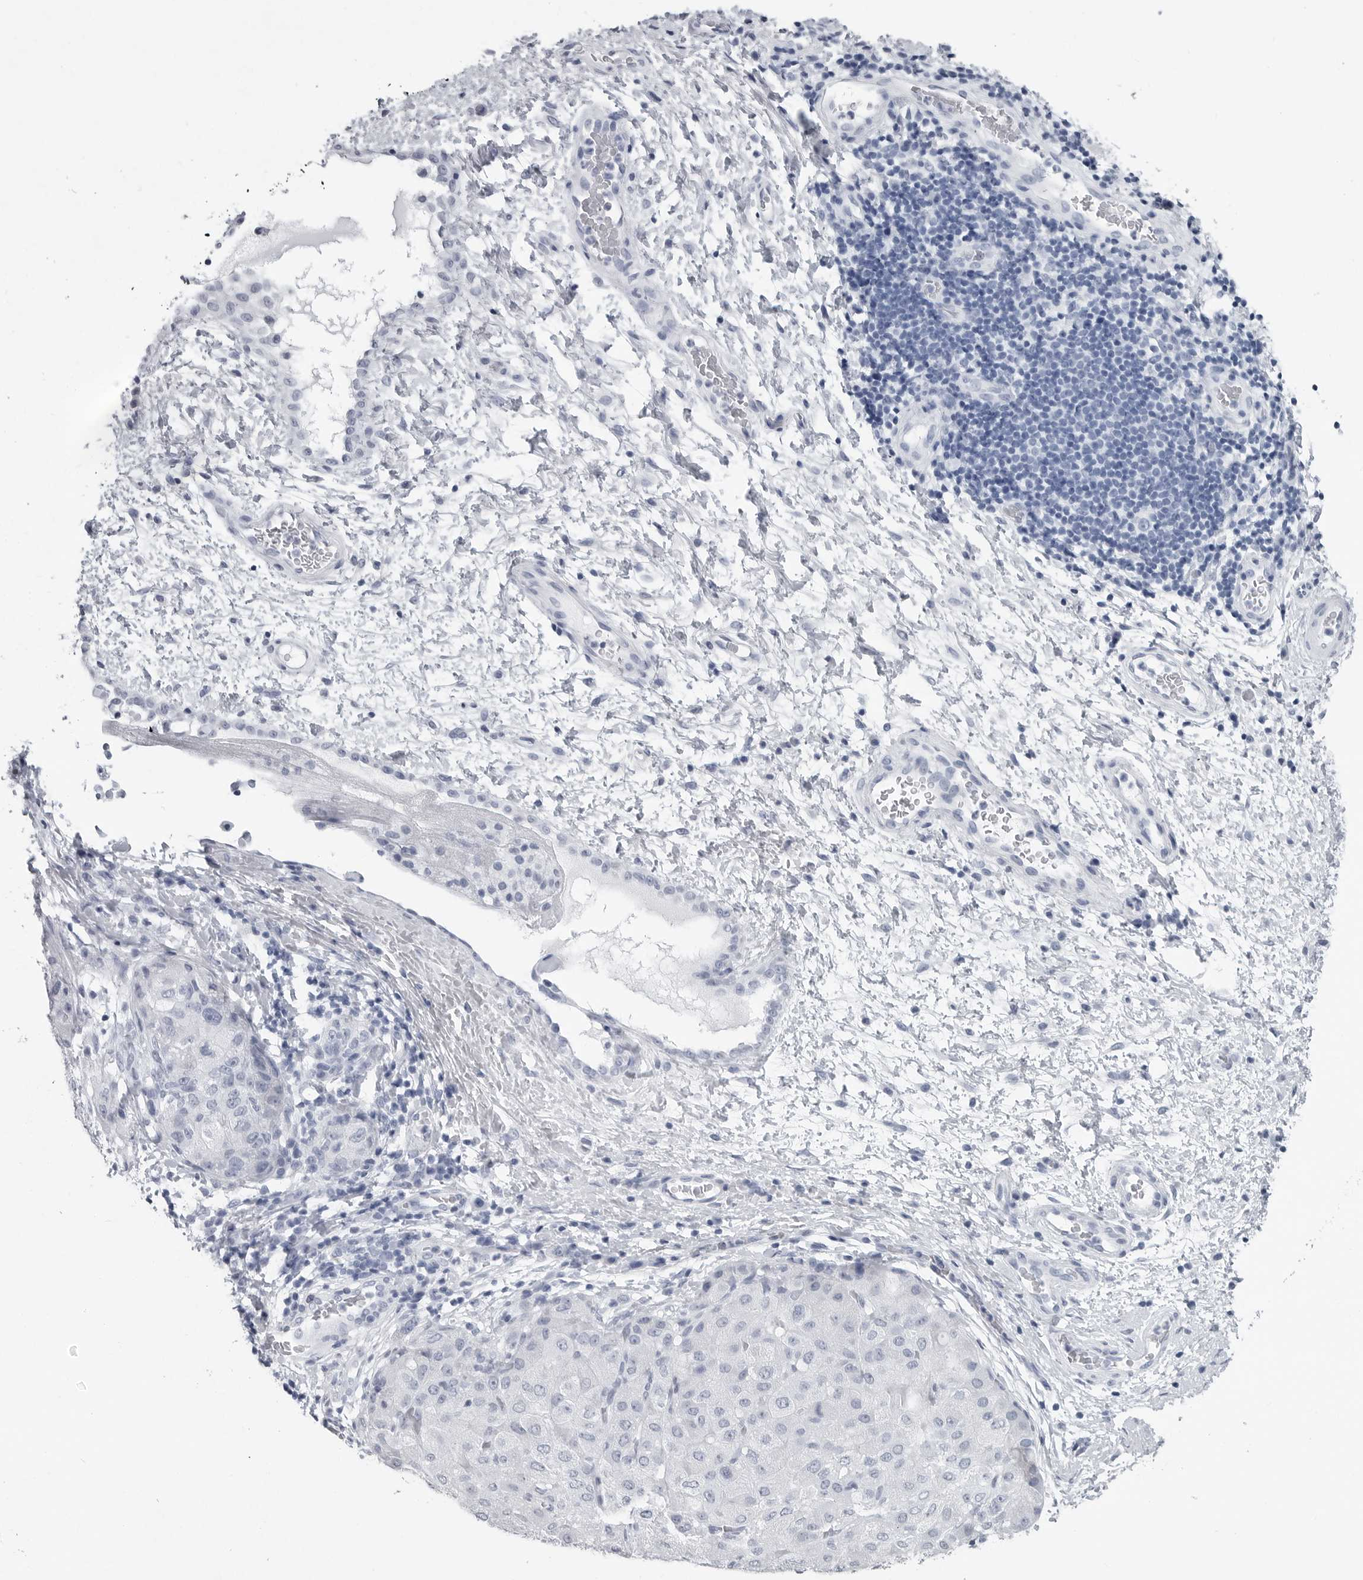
{"staining": {"intensity": "negative", "quantity": "none", "location": "none"}, "tissue": "liver cancer", "cell_type": "Tumor cells", "image_type": "cancer", "snomed": [{"axis": "morphology", "description": "Carcinoma, Hepatocellular, NOS"}, {"axis": "topography", "description": "Liver"}], "caption": "This is an IHC histopathology image of human liver cancer. There is no expression in tumor cells.", "gene": "CSH1", "patient": {"sex": "male", "age": 80}}